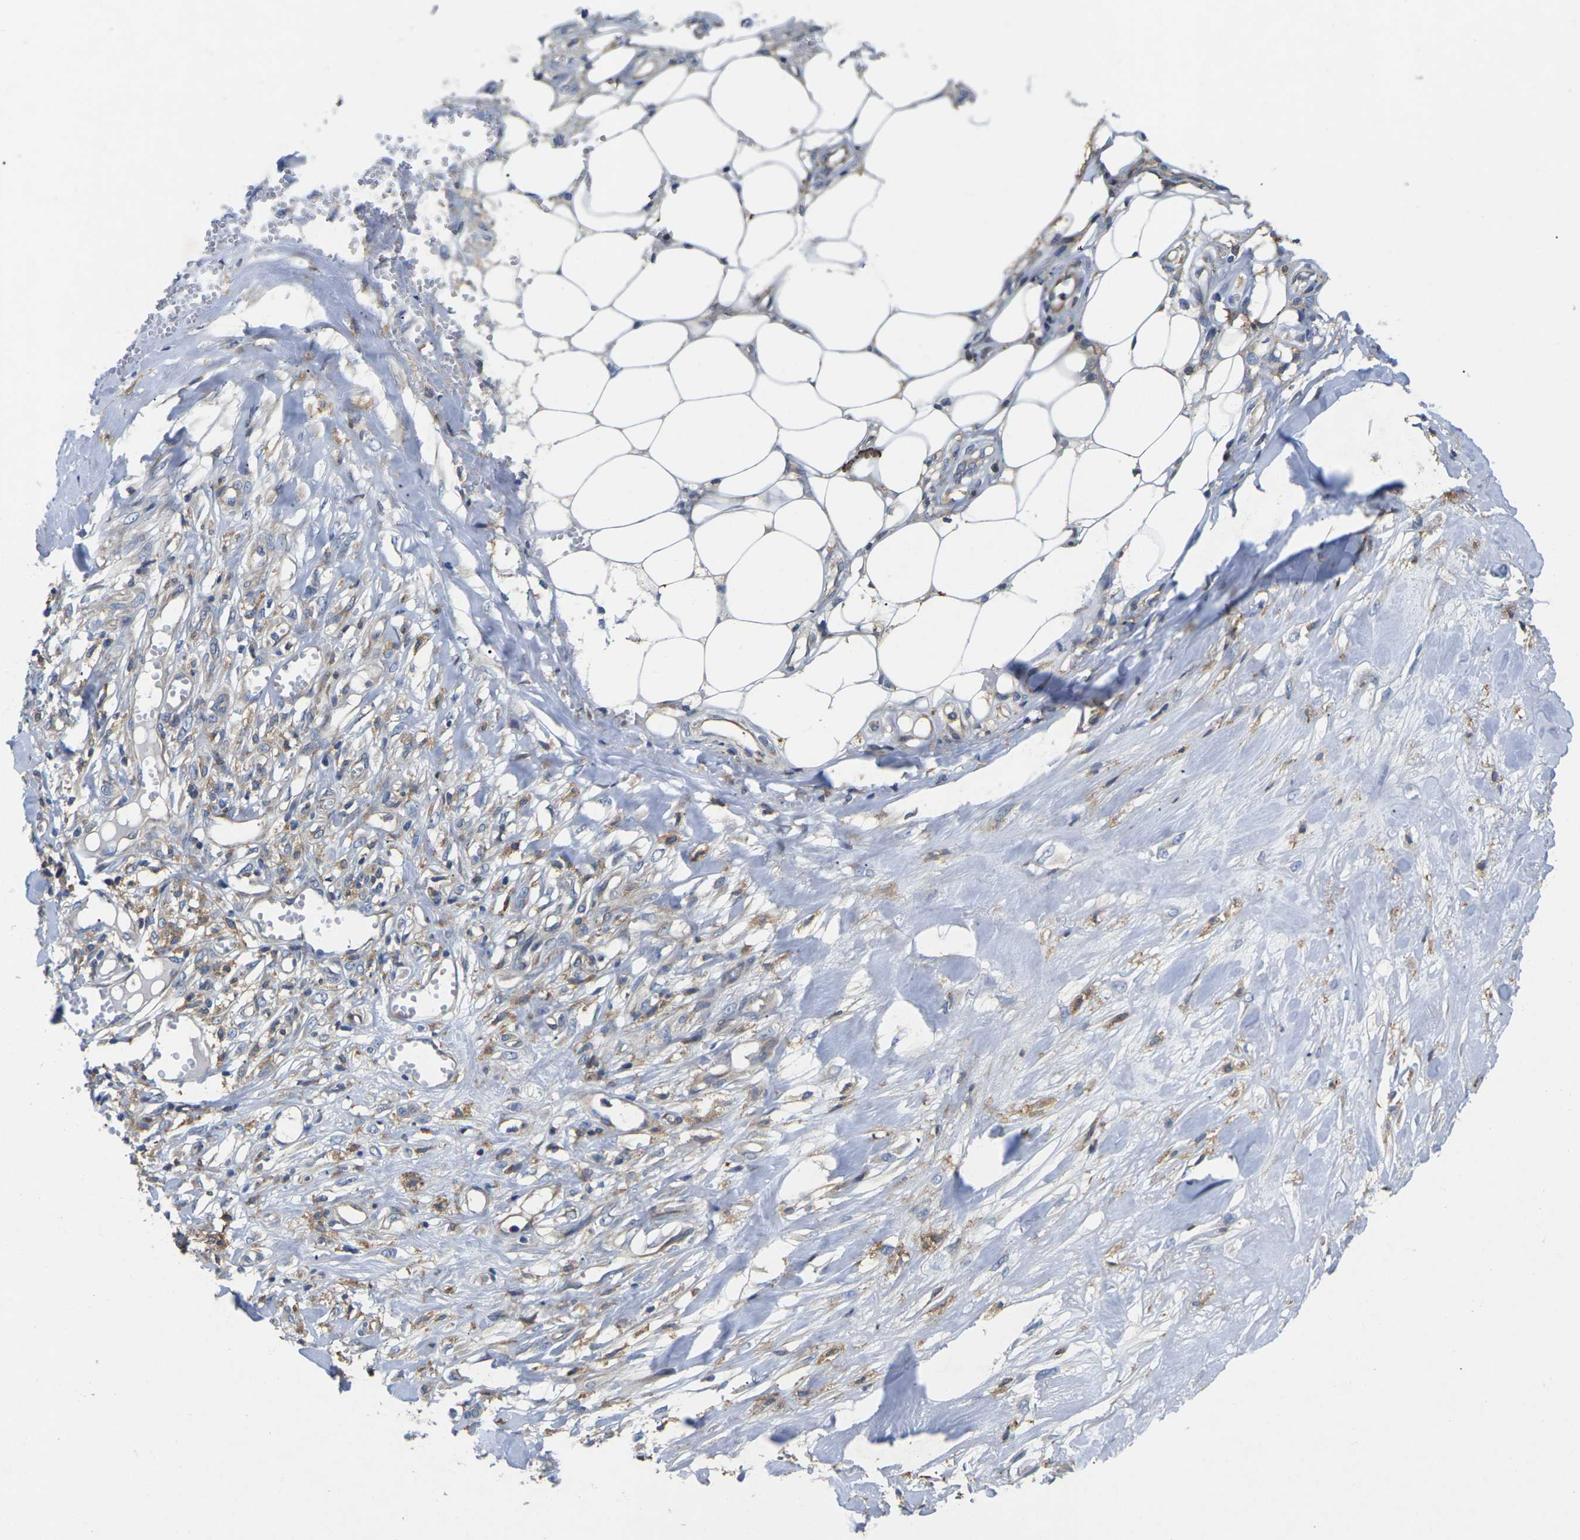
{"staining": {"intensity": "moderate", "quantity": "<25%", "location": "cytoplasmic/membranous"}, "tissue": "skin cancer", "cell_type": "Tumor cells", "image_type": "cancer", "snomed": [{"axis": "morphology", "description": "Squamous cell carcinoma, NOS"}, {"axis": "topography", "description": "Skin"}], "caption": "Protein analysis of skin cancer tissue shows moderate cytoplasmic/membranous expression in about <25% of tumor cells.", "gene": "SCNN1A", "patient": {"sex": "male", "age": 74}}